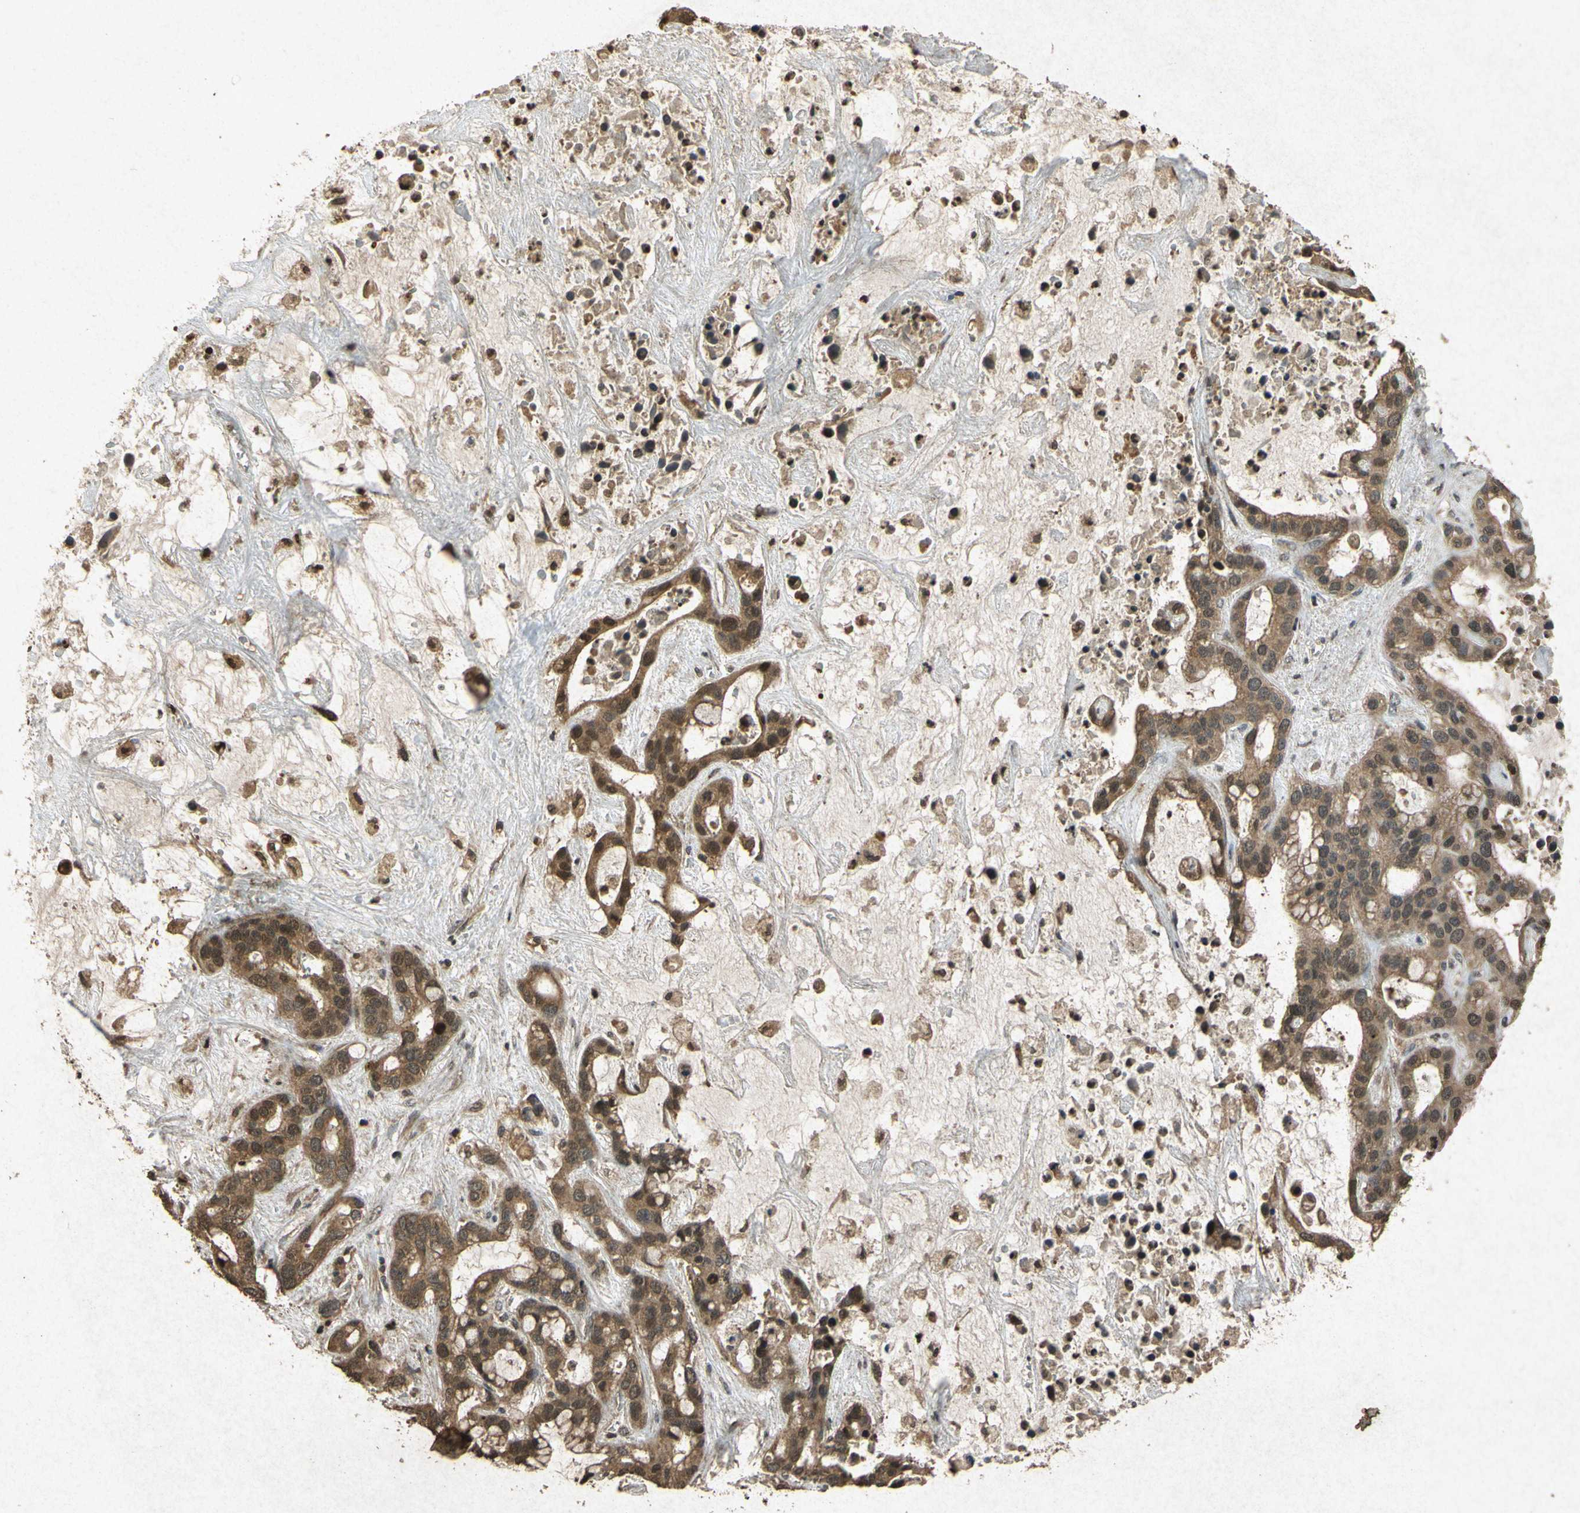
{"staining": {"intensity": "moderate", "quantity": ">75%", "location": "cytoplasmic/membranous,nuclear"}, "tissue": "liver cancer", "cell_type": "Tumor cells", "image_type": "cancer", "snomed": [{"axis": "morphology", "description": "Cholangiocarcinoma"}, {"axis": "topography", "description": "Liver"}], "caption": "The micrograph displays a brown stain indicating the presence of a protein in the cytoplasmic/membranous and nuclear of tumor cells in liver cancer.", "gene": "ATP6V1H", "patient": {"sex": "female", "age": 65}}